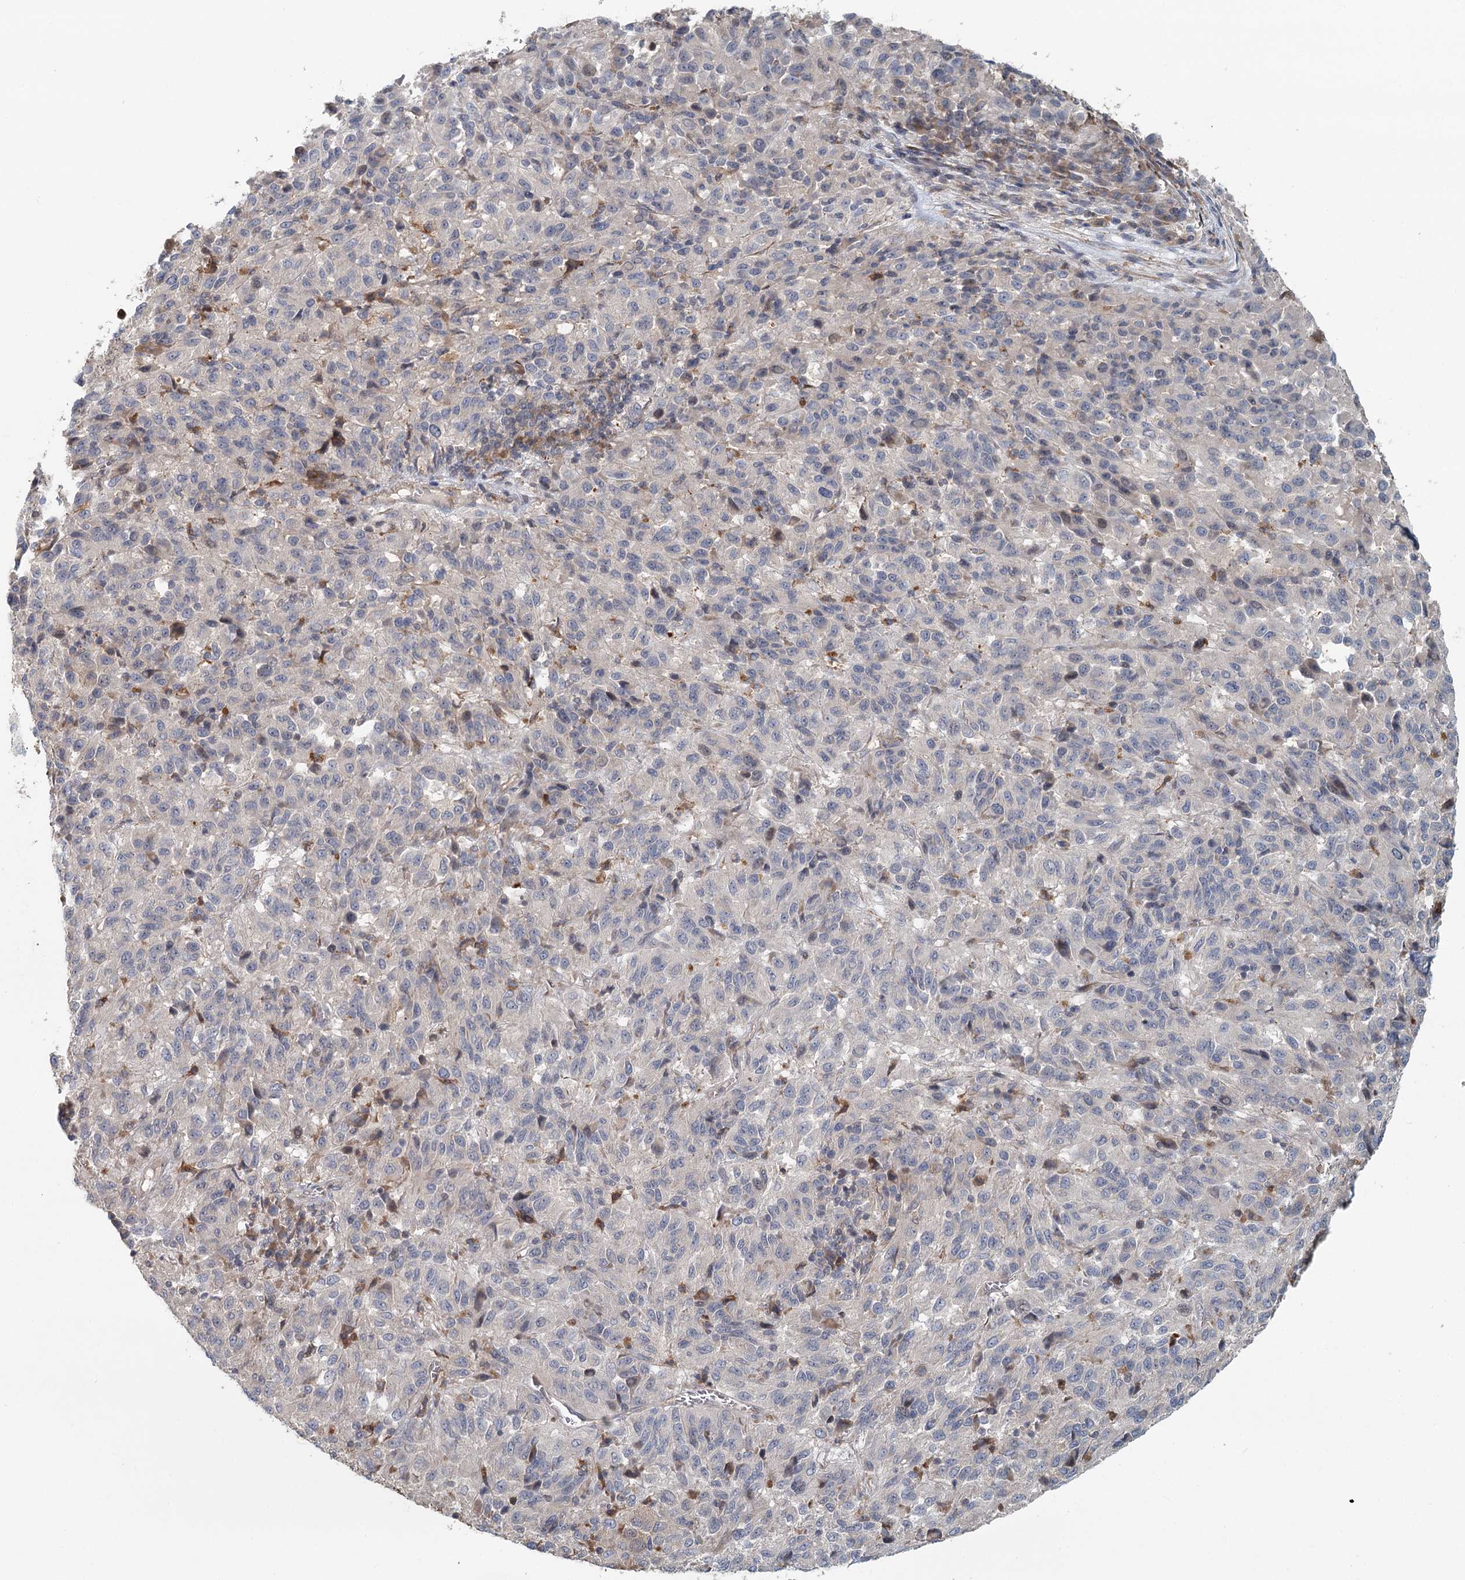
{"staining": {"intensity": "negative", "quantity": "none", "location": "none"}, "tissue": "melanoma", "cell_type": "Tumor cells", "image_type": "cancer", "snomed": [{"axis": "morphology", "description": "Malignant melanoma, Metastatic site"}, {"axis": "topography", "description": "Lung"}], "caption": "A histopathology image of human melanoma is negative for staining in tumor cells.", "gene": "RNF111", "patient": {"sex": "male", "age": 64}}